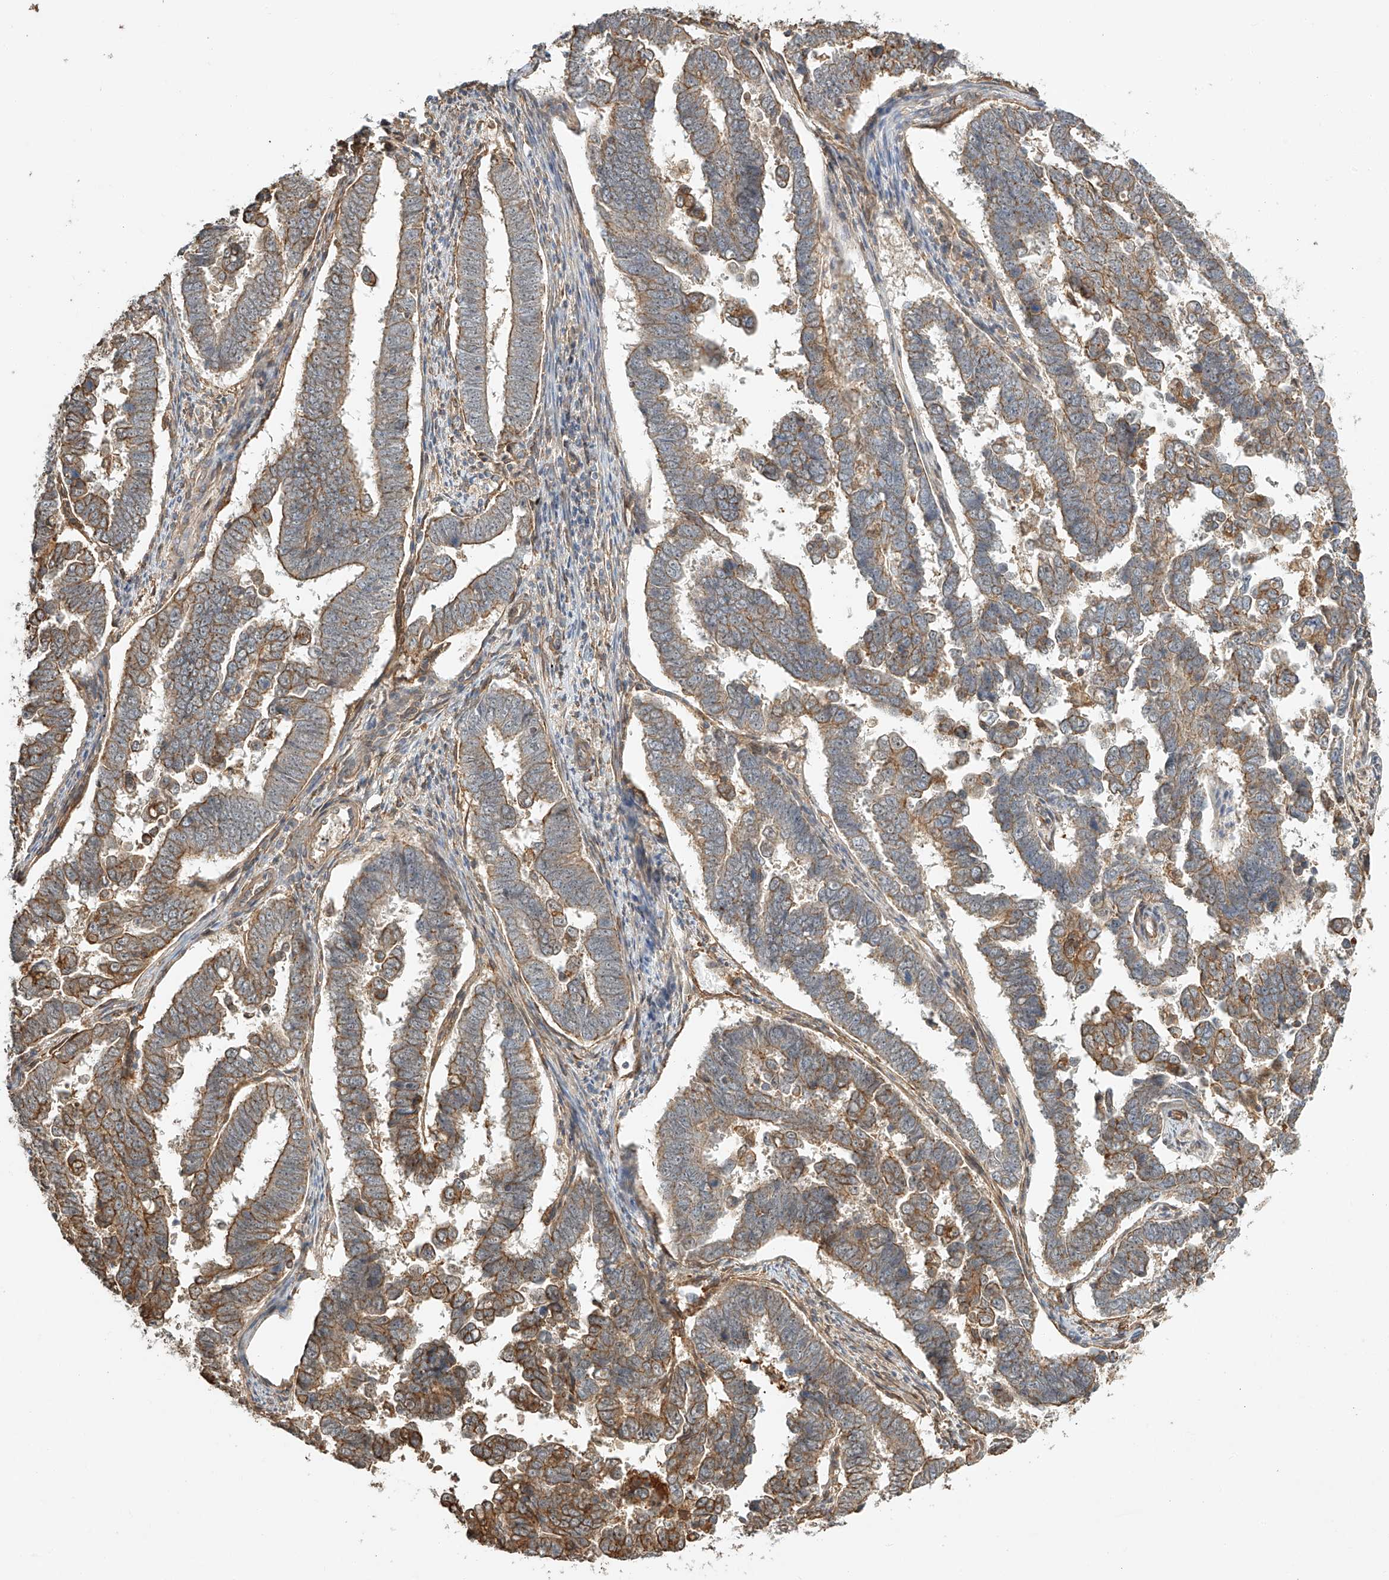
{"staining": {"intensity": "moderate", "quantity": "25%-75%", "location": "cytoplasmic/membranous"}, "tissue": "endometrial cancer", "cell_type": "Tumor cells", "image_type": "cancer", "snomed": [{"axis": "morphology", "description": "Adenocarcinoma, NOS"}, {"axis": "topography", "description": "Endometrium"}], "caption": "Endometrial adenocarcinoma stained for a protein displays moderate cytoplasmic/membranous positivity in tumor cells. The staining was performed using DAB (3,3'-diaminobenzidine), with brown indicating positive protein expression. Nuclei are stained blue with hematoxylin.", "gene": "CSMD3", "patient": {"sex": "female", "age": 75}}